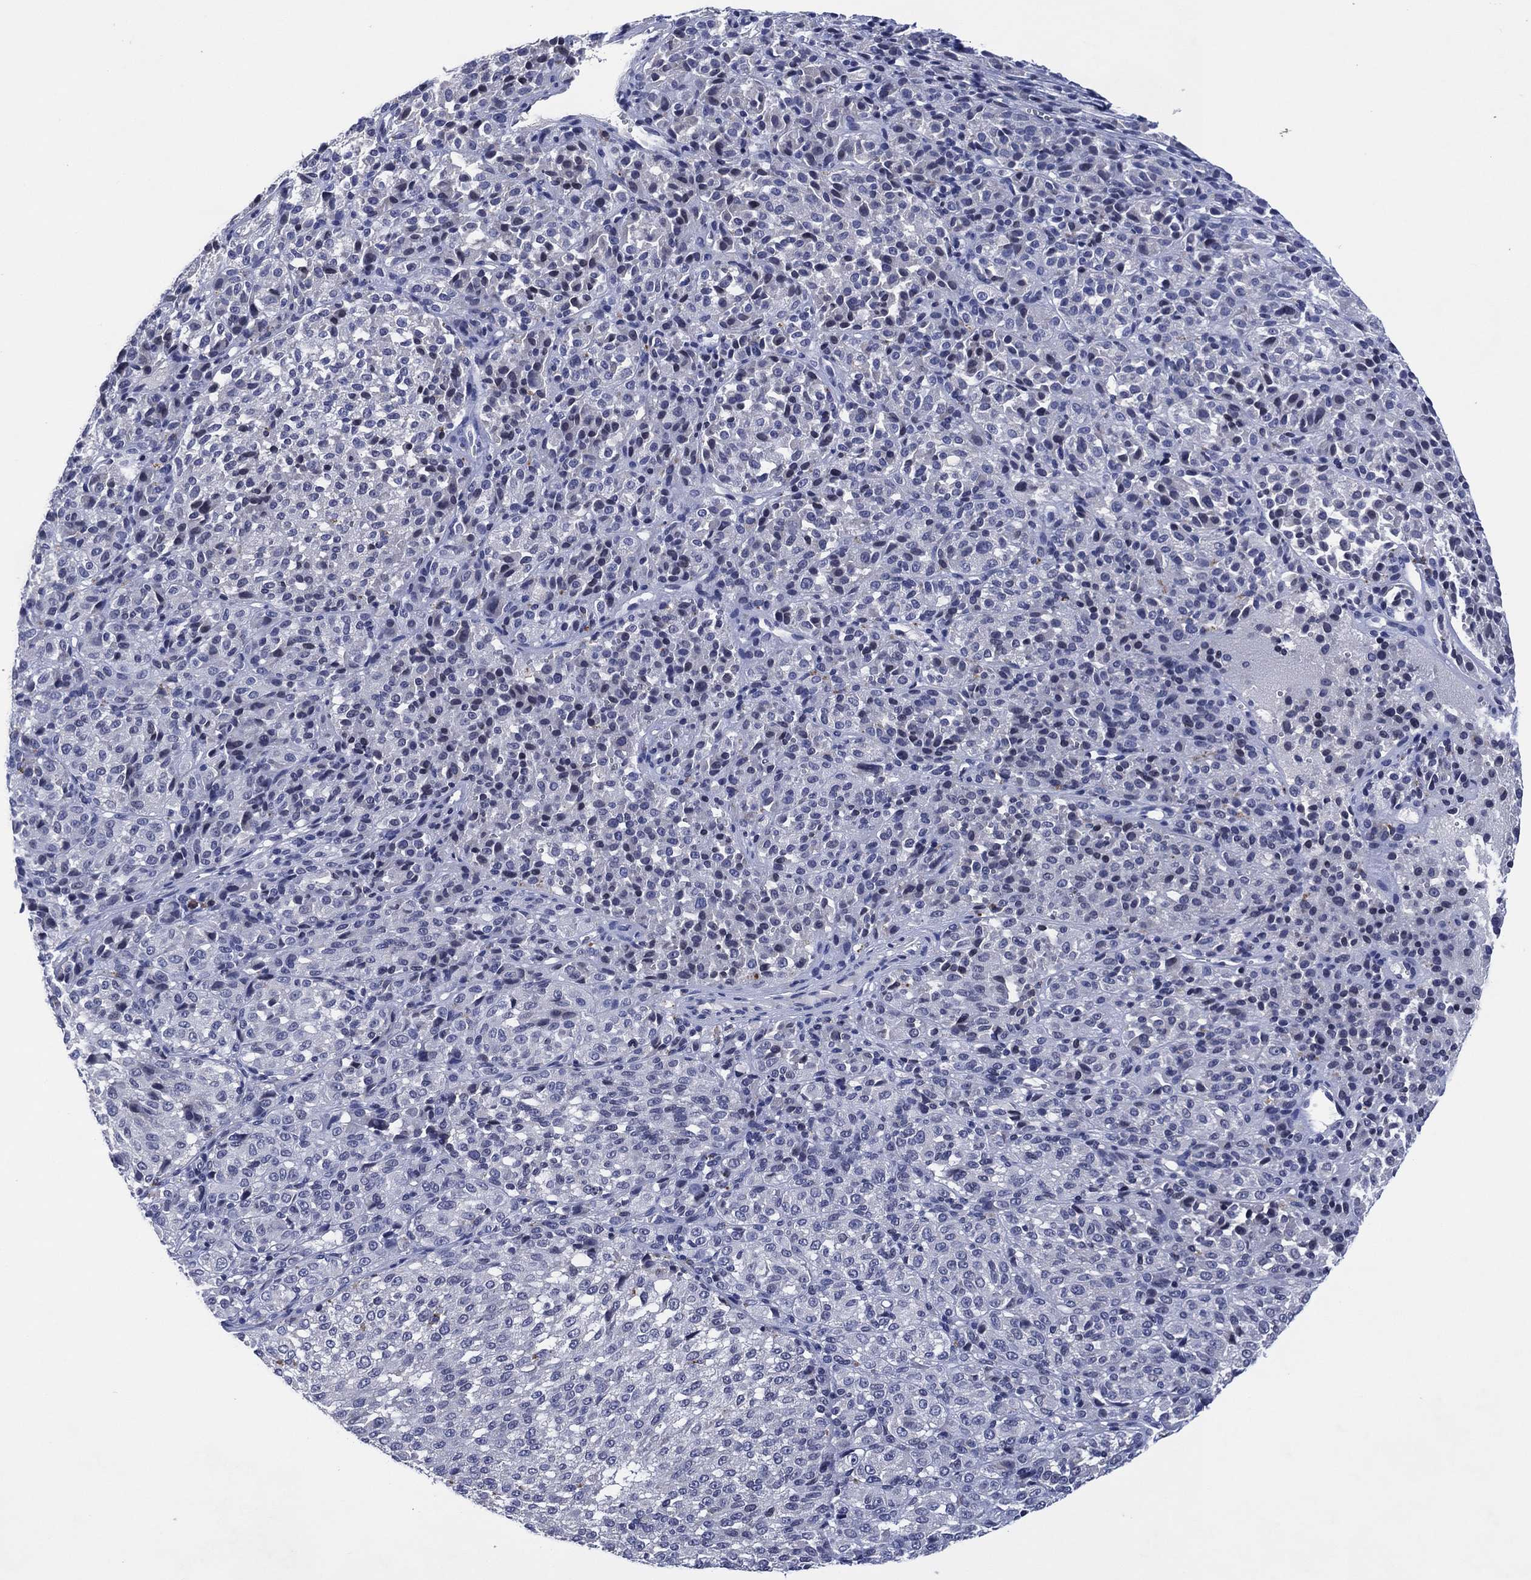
{"staining": {"intensity": "negative", "quantity": "none", "location": "none"}, "tissue": "melanoma", "cell_type": "Tumor cells", "image_type": "cancer", "snomed": [{"axis": "morphology", "description": "Malignant melanoma, Metastatic site"}, {"axis": "topography", "description": "Brain"}], "caption": "Immunohistochemical staining of human malignant melanoma (metastatic site) exhibits no significant positivity in tumor cells.", "gene": "USP26", "patient": {"sex": "female", "age": 56}}